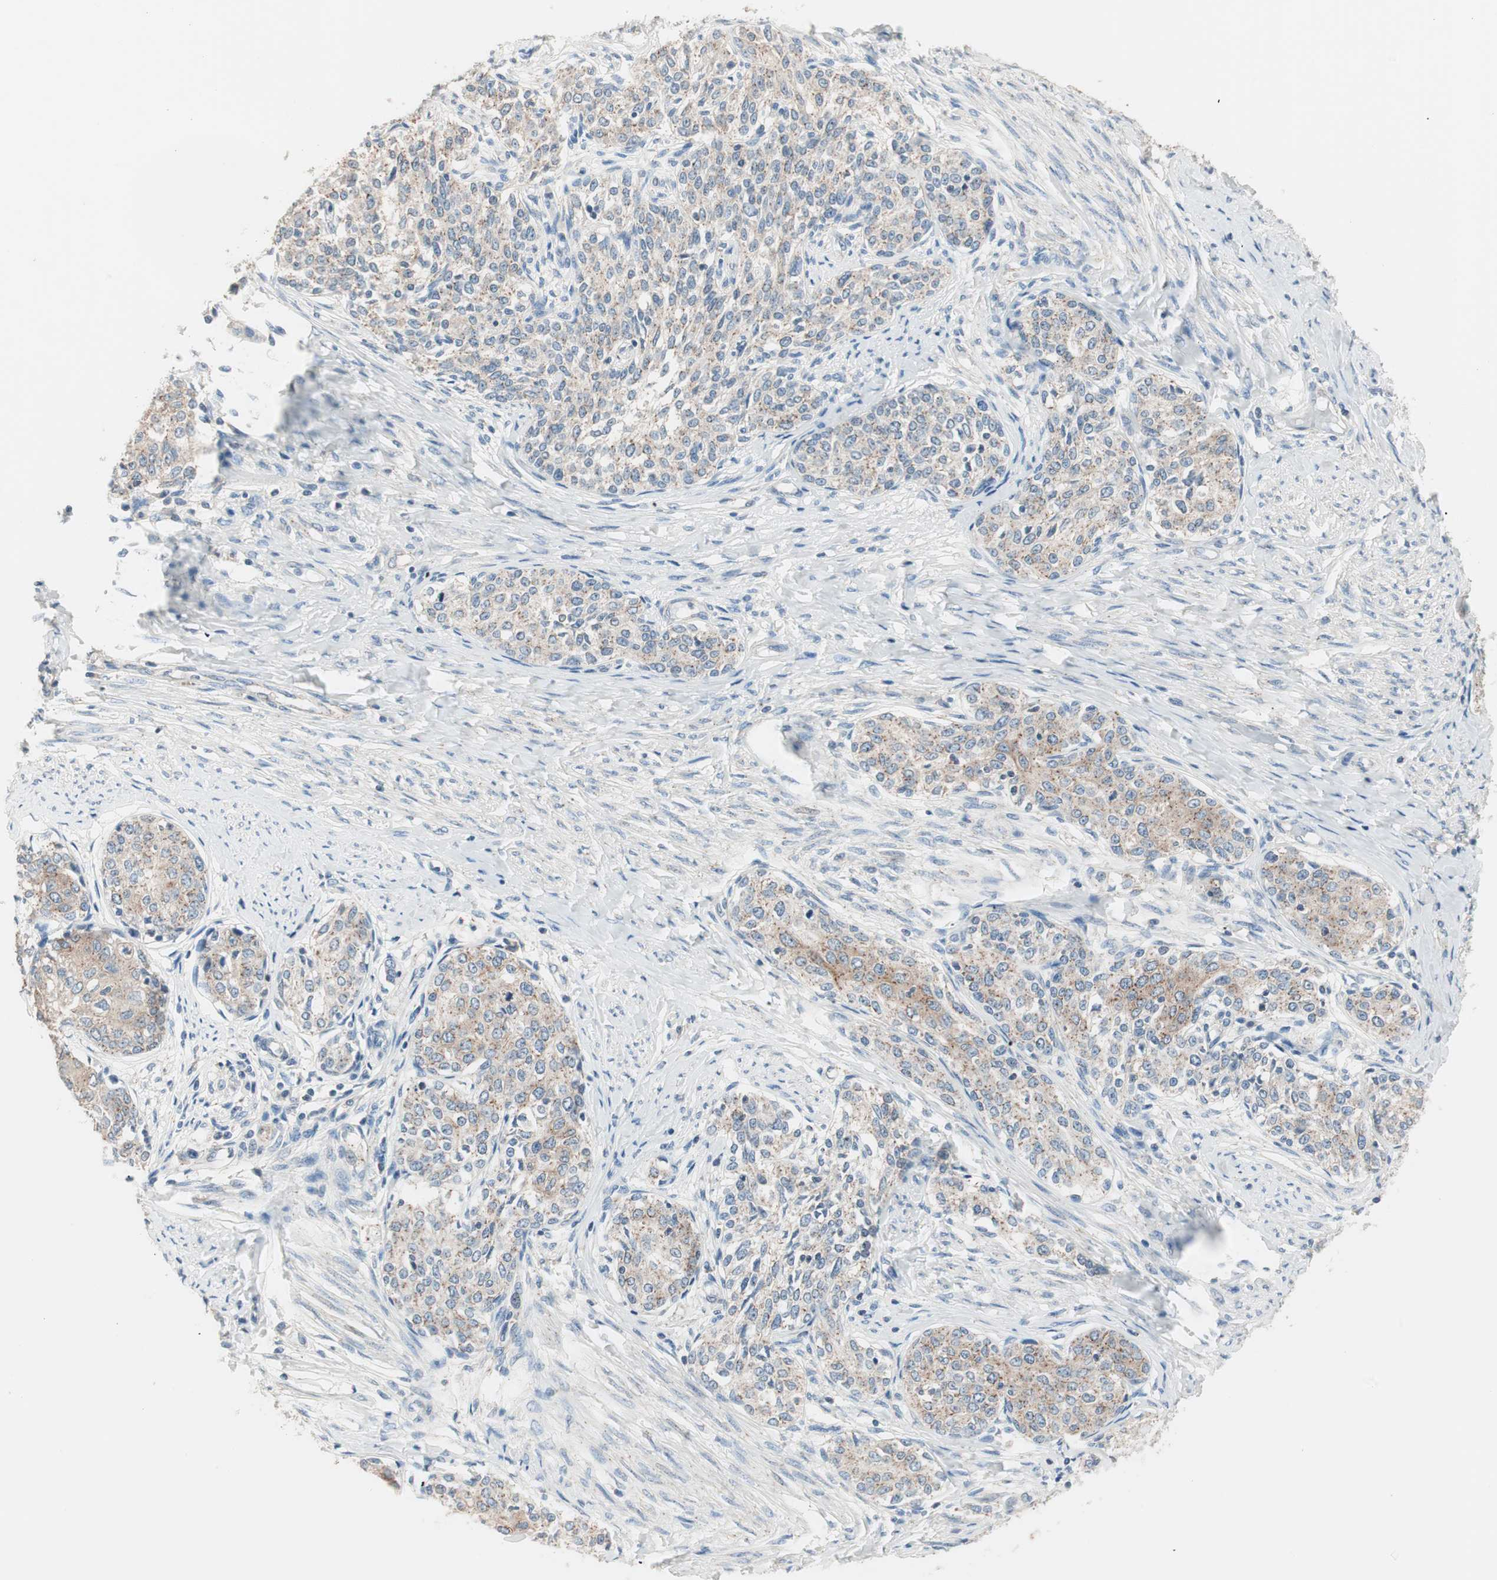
{"staining": {"intensity": "weak", "quantity": ">75%", "location": "cytoplasmic/membranous"}, "tissue": "cervical cancer", "cell_type": "Tumor cells", "image_type": "cancer", "snomed": [{"axis": "morphology", "description": "Squamous cell carcinoma, NOS"}, {"axis": "morphology", "description": "Adenocarcinoma, NOS"}, {"axis": "topography", "description": "Cervix"}], "caption": "Squamous cell carcinoma (cervical) was stained to show a protein in brown. There is low levels of weak cytoplasmic/membranous expression in about >75% of tumor cells. Ihc stains the protein in brown and the nuclei are stained blue.", "gene": "RAD54B", "patient": {"sex": "female", "age": 52}}